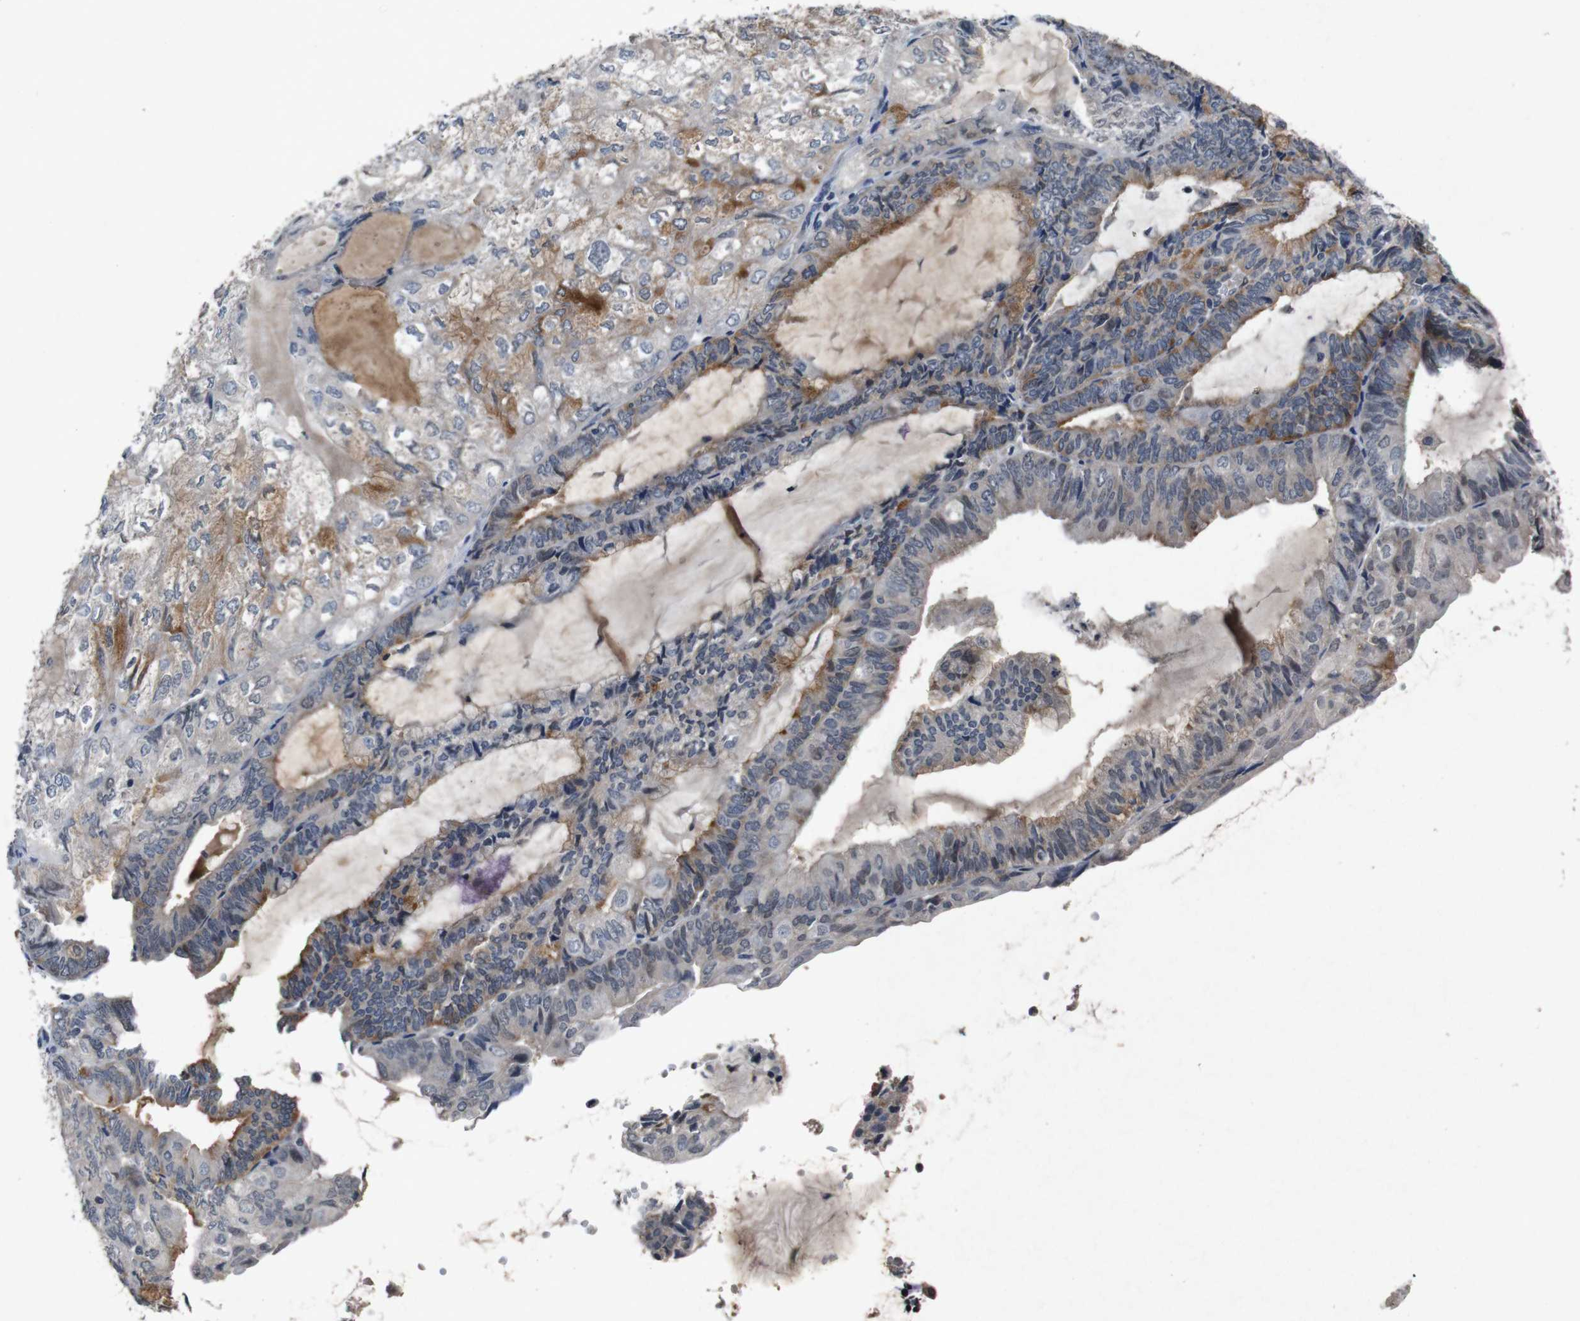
{"staining": {"intensity": "moderate", "quantity": "<25%", "location": "cytoplasmic/membranous"}, "tissue": "endometrial cancer", "cell_type": "Tumor cells", "image_type": "cancer", "snomed": [{"axis": "morphology", "description": "Adenocarcinoma, NOS"}, {"axis": "topography", "description": "Endometrium"}], "caption": "Immunohistochemistry (IHC) of human endometrial adenocarcinoma reveals low levels of moderate cytoplasmic/membranous staining in approximately <25% of tumor cells.", "gene": "AKT3", "patient": {"sex": "female", "age": 81}}